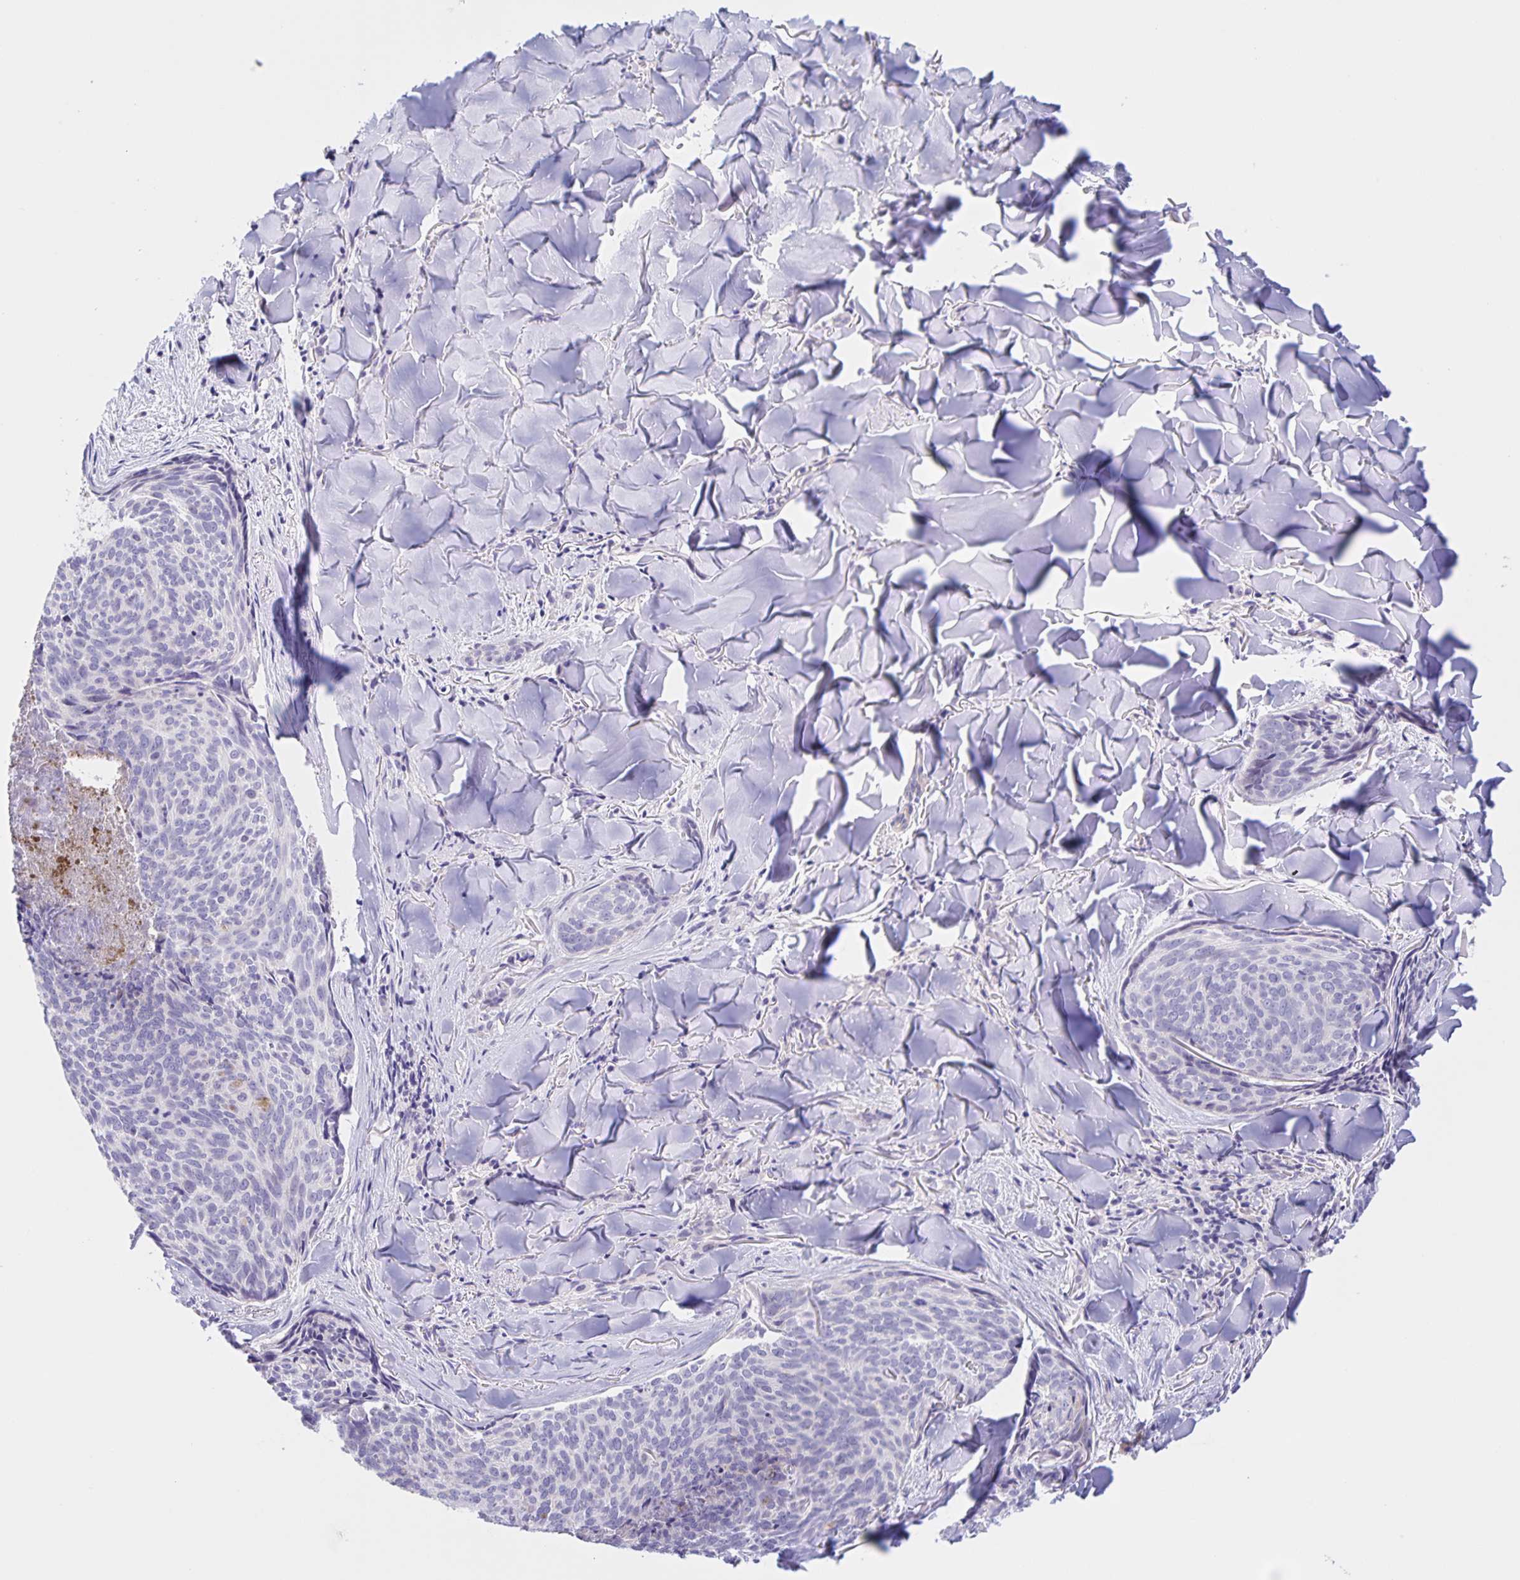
{"staining": {"intensity": "negative", "quantity": "none", "location": "none"}, "tissue": "skin cancer", "cell_type": "Tumor cells", "image_type": "cancer", "snomed": [{"axis": "morphology", "description": "Basal cell carcinoma"}, {"axis": "topography", "description": "Skin"}], "caption": "Tumor cells show no significant protein positivity in basal cell carcinoma (skin). Nuclei are stained in blue.", "gene": "DMGDH", "patient": {"sex": "female", "age": 82}}